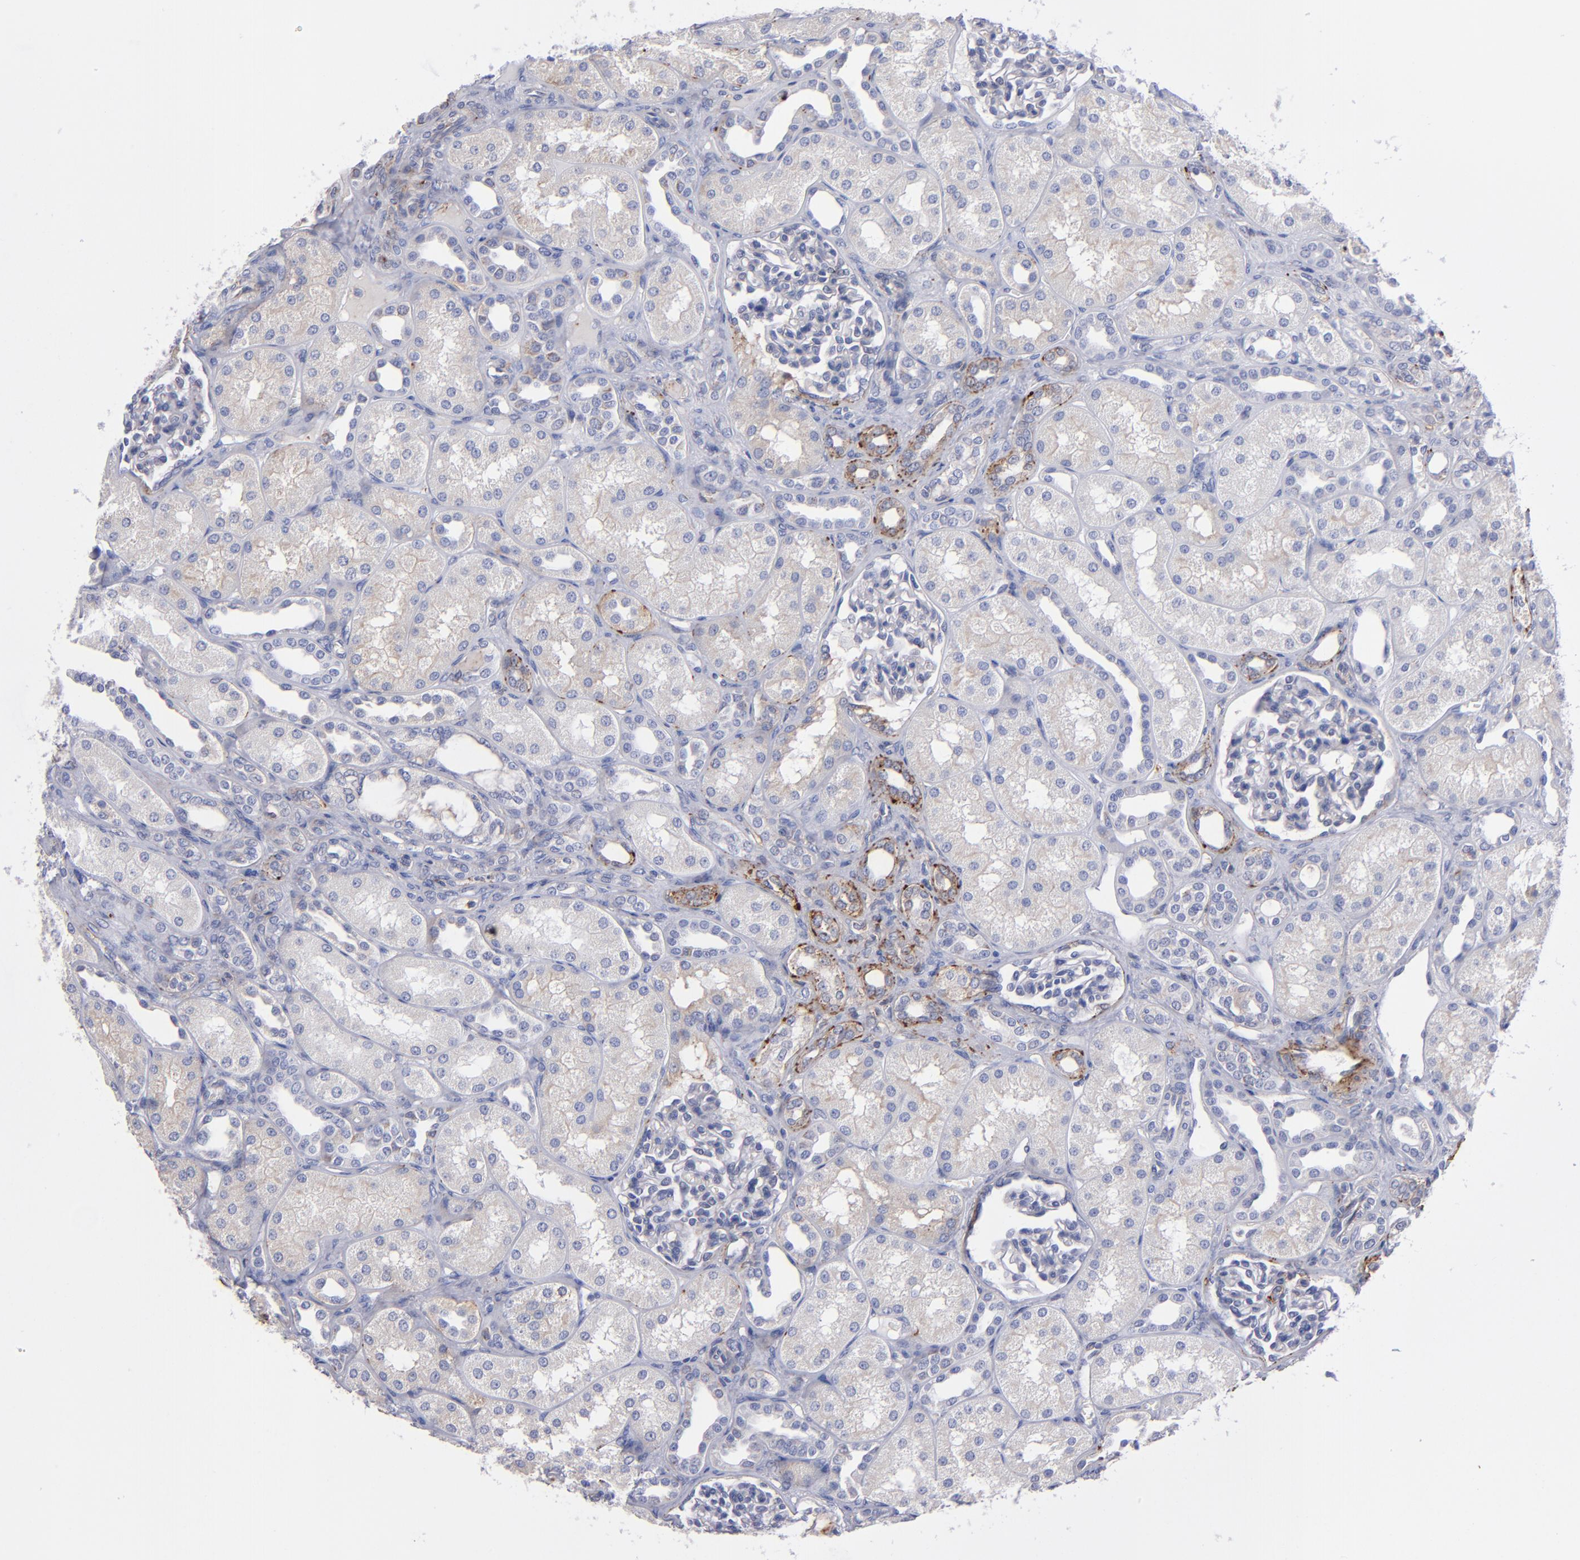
{"staining": {"intensity": "negative", "quantity": "none", "location": "none"}, "tissue": "kidney", "cell_type": "Cells in glomeruli", "image_type": "normal", "snomed": [{"axis": "morphology", "description": "Normal tissue, NOS"}, {"axis": "topography", "description": "Kidney"}], "caption": "DAB immunohistochemical staining of unremarkable human kidney exhibits no significant staining in cells in glomeruli.", "gene": "MFGE8", "patient": {"sex": "male", "age": 7}}